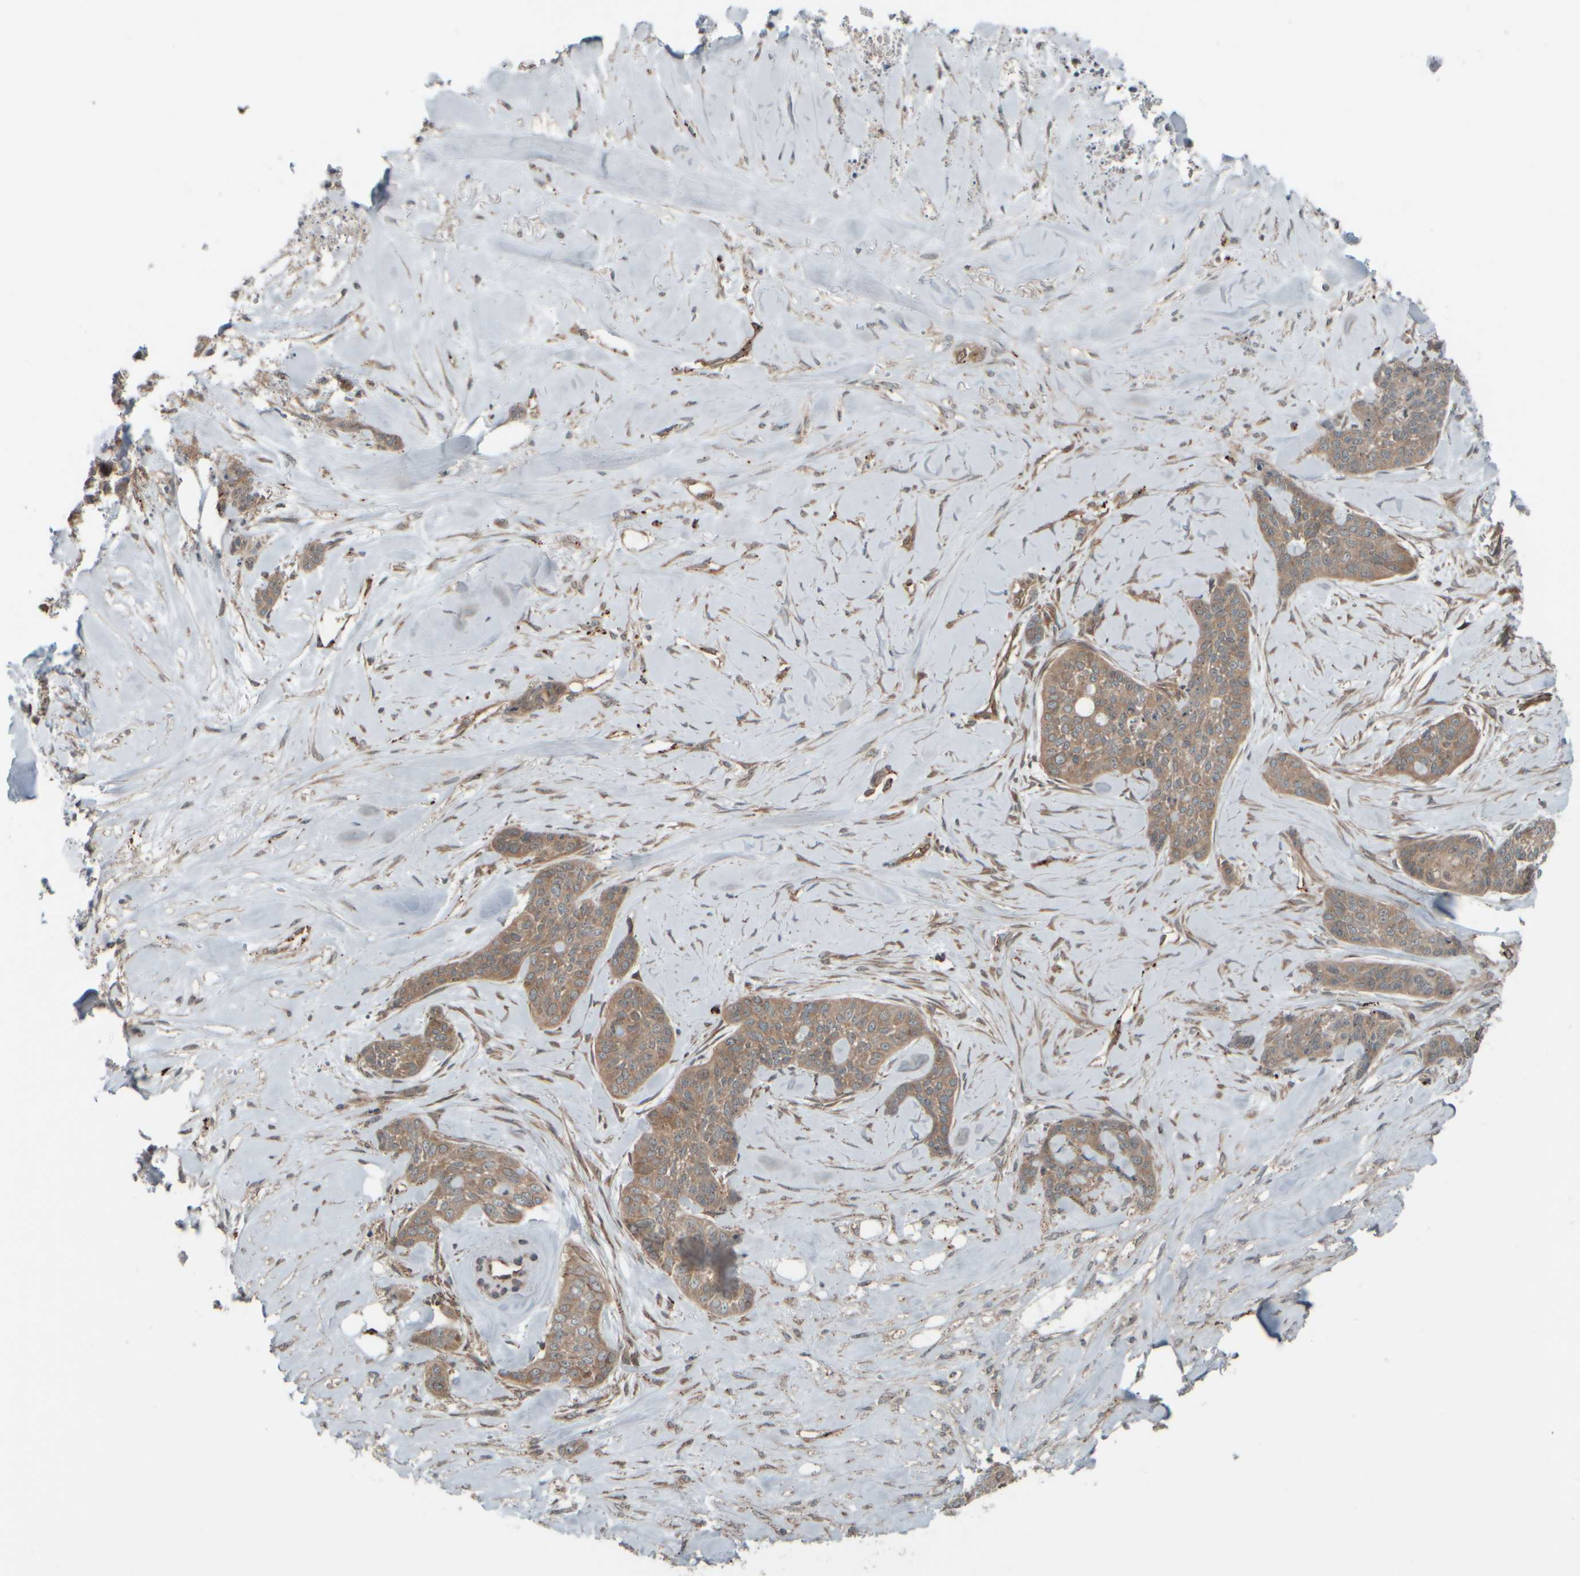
{"staining": {"intensity": "moderate", "quantity": ">75%", "location": "cytoplasmic/membranous"}, "tissue": "skin cancer", "cell_type": "Tumor cells", "image_type": "cancer", "snomed": [{"axis": "morphology", "description": "Basal cell carcinoma"}, {"axis": "topography", "description": "Skin"}], "caption": "Basal cell carcinoma (skin) stained for a protein (brown) demonstrates moderate cytoplasmic/membranous positive positivity in approximately >75% of tumor cells.", "gene": "GIGYF1", "patient": {"sex": "female", "age": 64}}